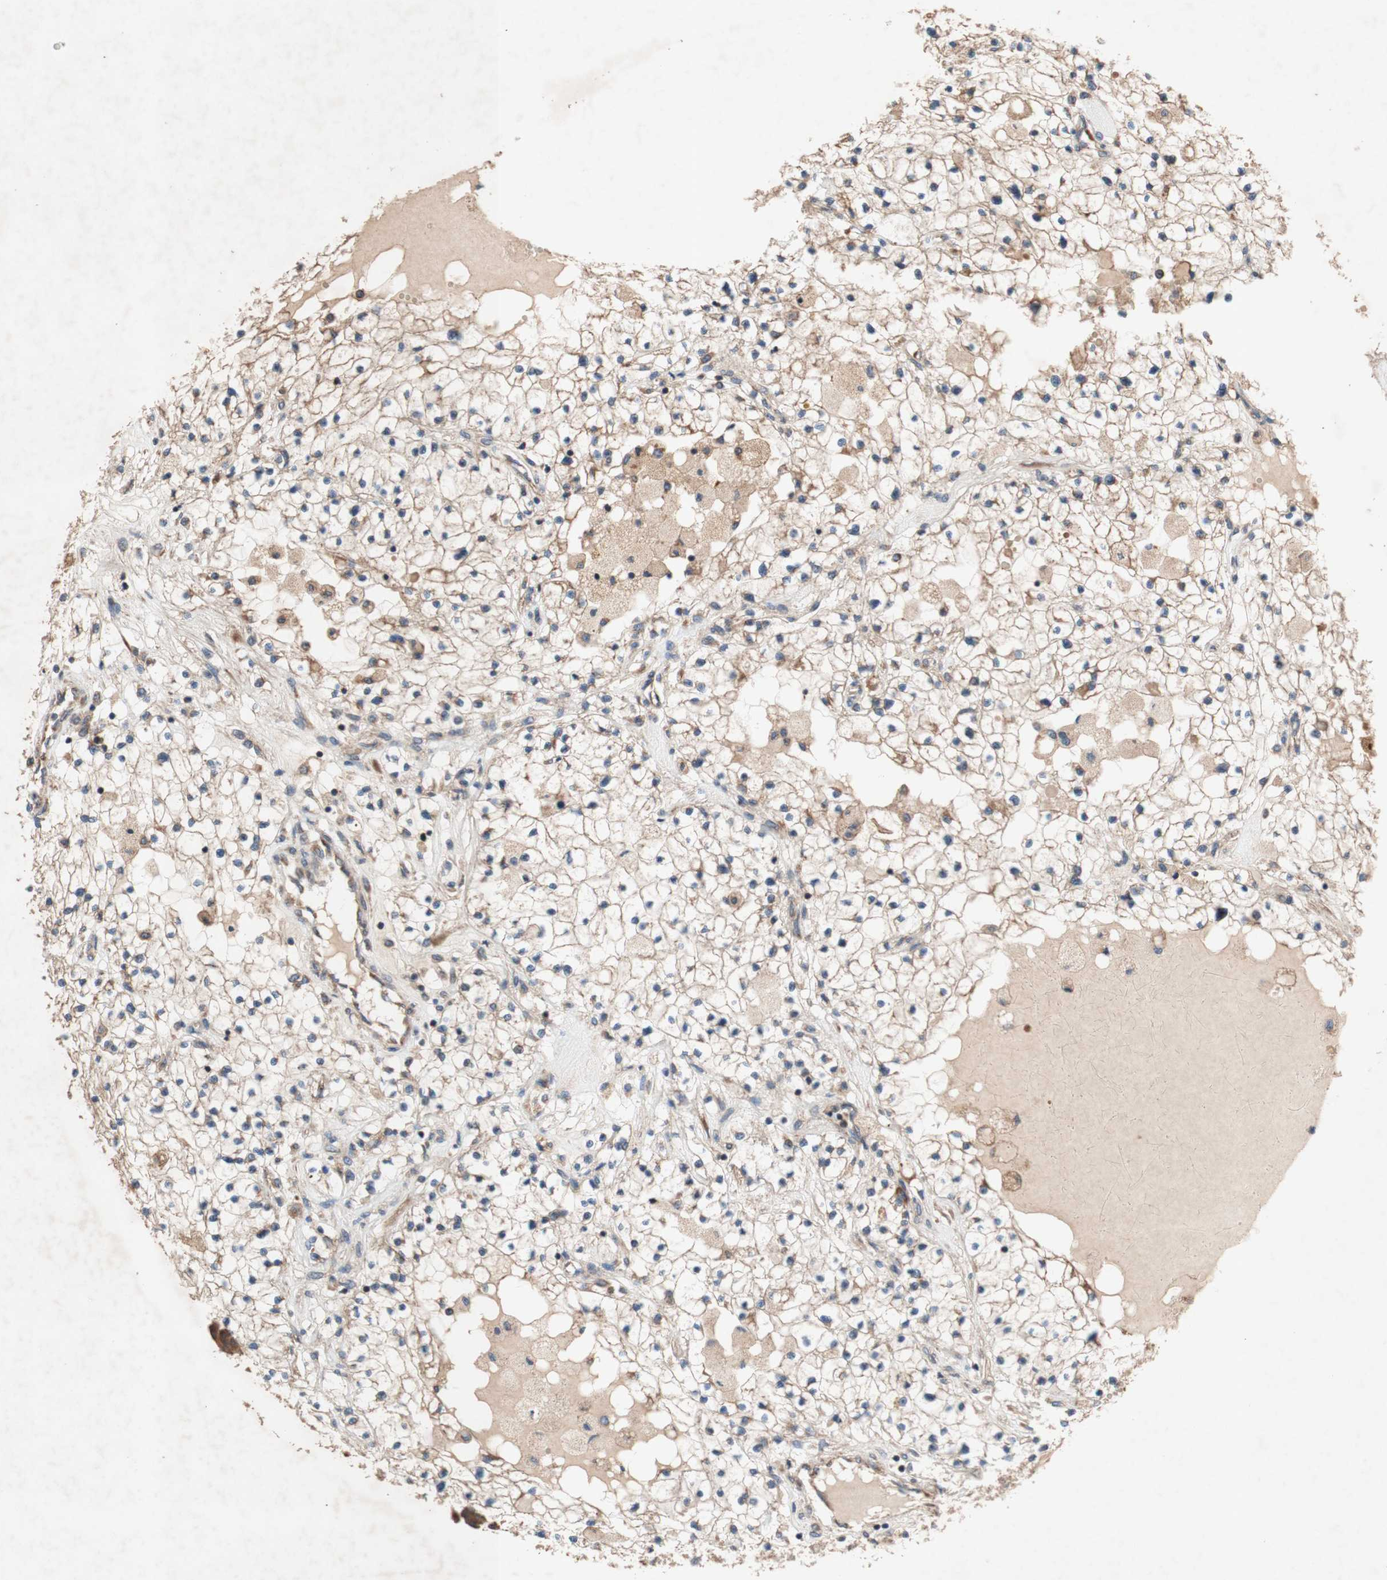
{"staining": {"intensity": "weak", "quantity": "25%-75%", "location": "cytoplasmic/membranous"}, "tissue": "renal cancer", "cell_type": "Tumor cells", "image_type": "cancer", "snomed": [{"axis": "morphology", "description": "Adenocarcinoma, NOS"}, {"axis": "topography", "description": "Kidney"}], "caption": "An image showing weak cytoplasmic/membranous staining in about 25%-75% of tumor cells in renal cancer, as visualized by brown immunohistochemical staining.", "gene": "DDOST", "patient": {"sex": "male", "age": 68}}